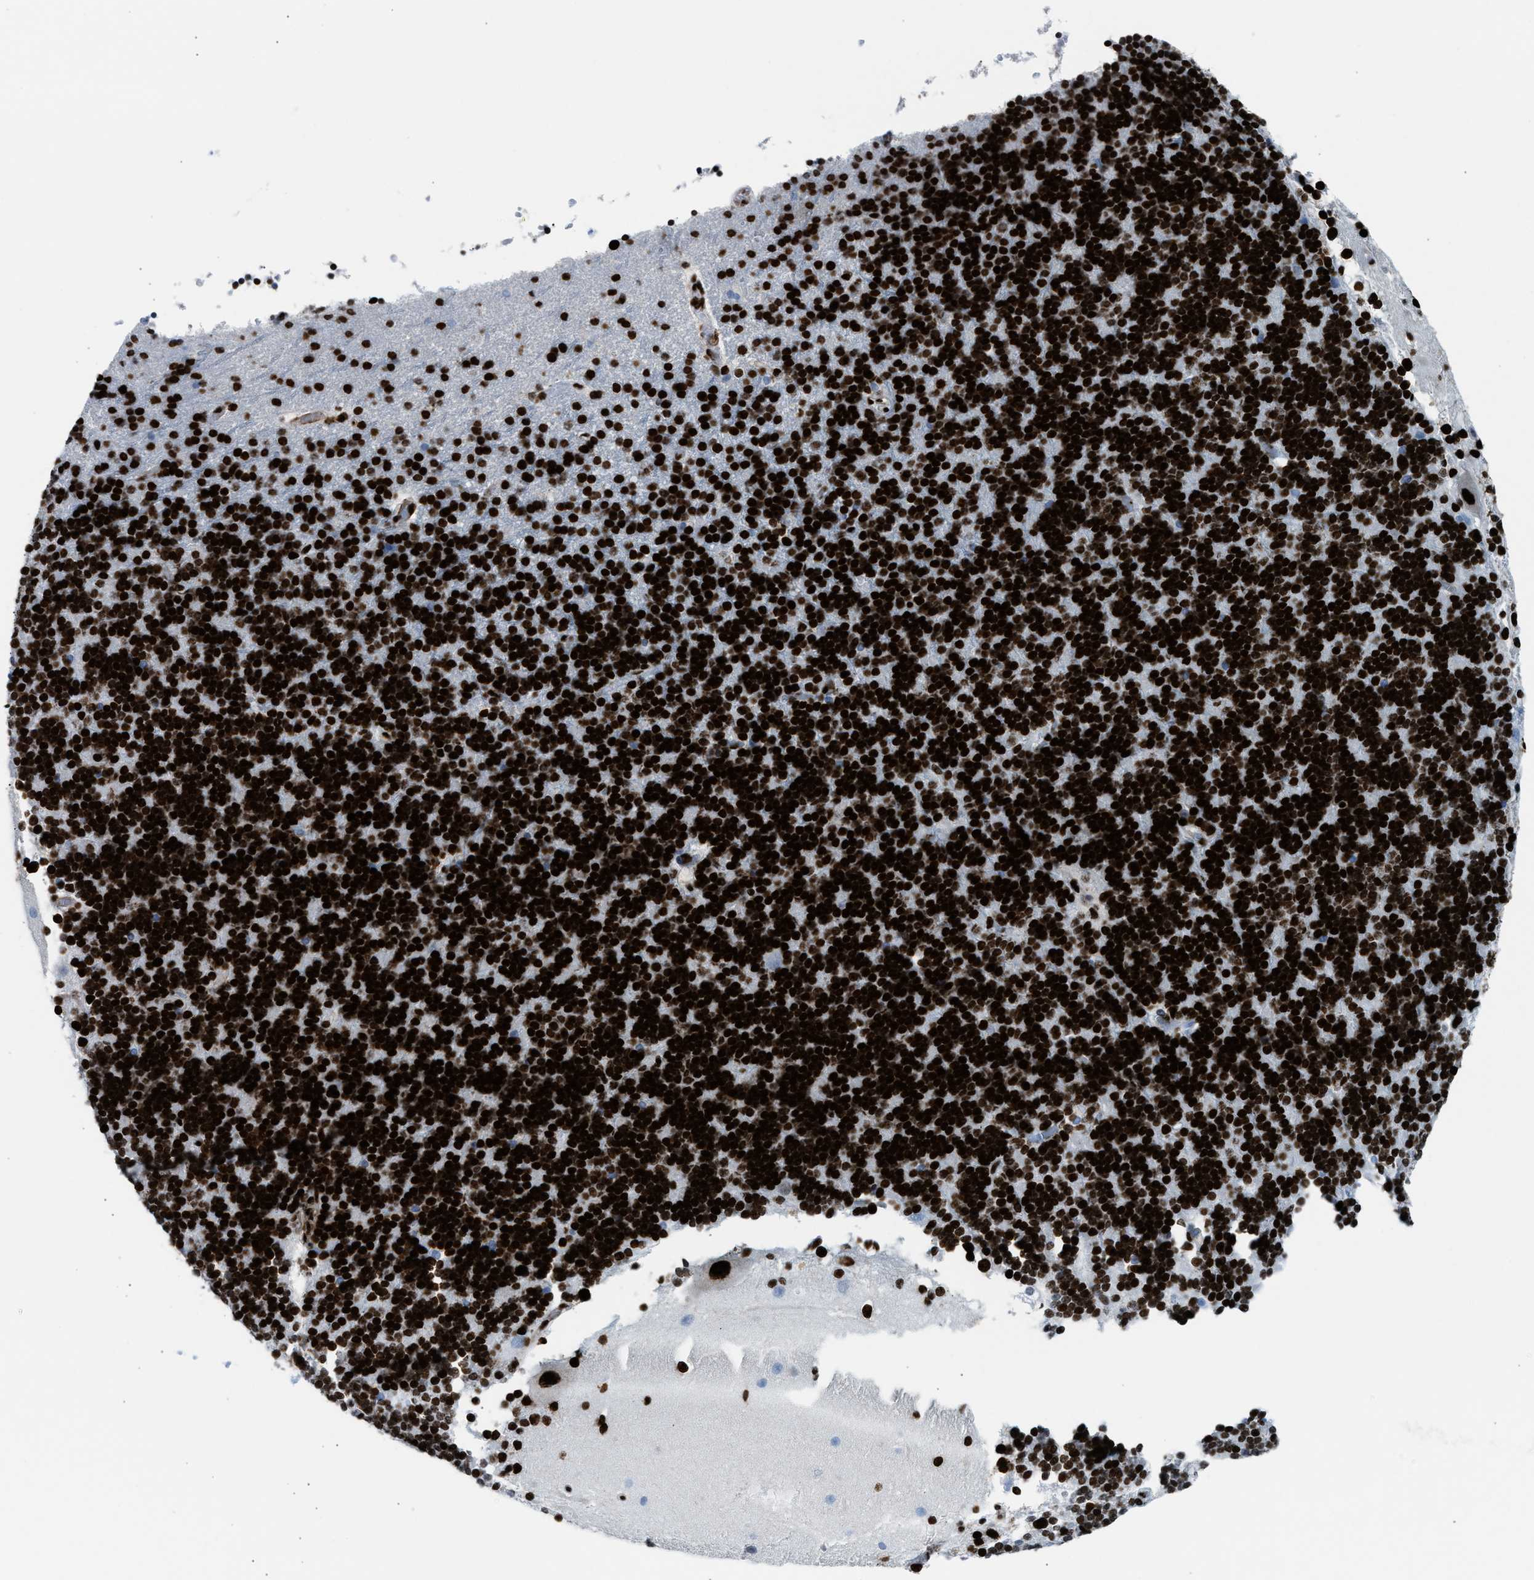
{"staining": {"intensity": "strong", "quantity": ">75%", "location": "nuclear"}, "tissue": "cerebellum", "cell_type": "Cells in granular layer", "image_type": "normal", "snomed": [{"axis": "morphology", "description": "Normal tissue, NOS"}, {"axis": "topography", "description": "Cerebellum"}], "caption": "An immunohistochemistry (IHC) micrograph of unremarkable tissue is shown. Protein staining in brown highlights strong nuclear positivity in cerebellum within cells in granular layer. (brown staining indicates protein expression, while blue staining denotes nuclei).", "gene": "NONO", "patient": {"sex": "female", "age": 19}}